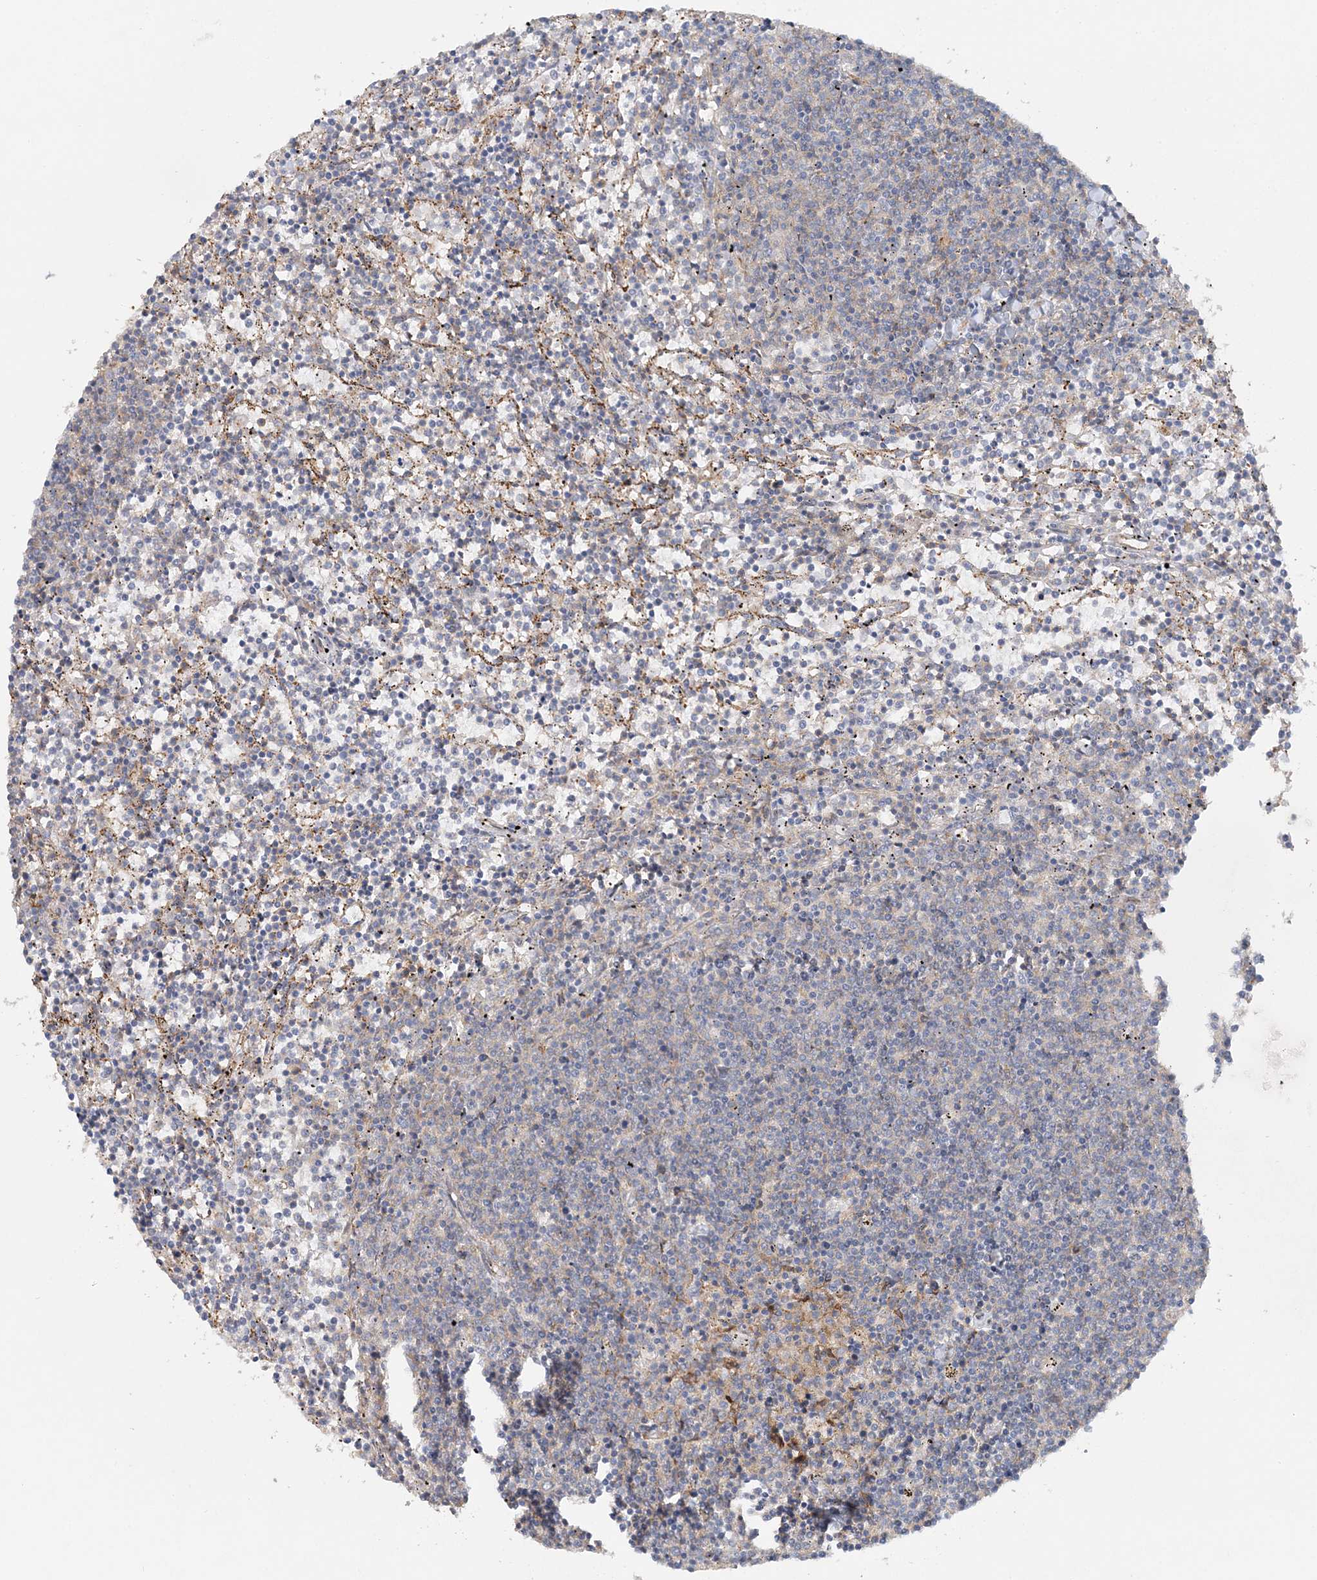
{"staining": {"intensity": "negative", "quantity": "none", "location": "none"}, "tissue": "lymphoma", "cell_type": "Tumor cells", "image_type": "cancer", "snomed": [{"axis": "morphology", "description": "Malignant lymphoma, non-Hodgkin's type, Low grade"}, {"axis": "topography", "description": "Spleen"}], "caption": "This is an immunohistochemistry image of lymphoma. There is no positivity in tumor cells.", "gene": "MAT2B", "patient": {"sex": "female", "age": 50}}